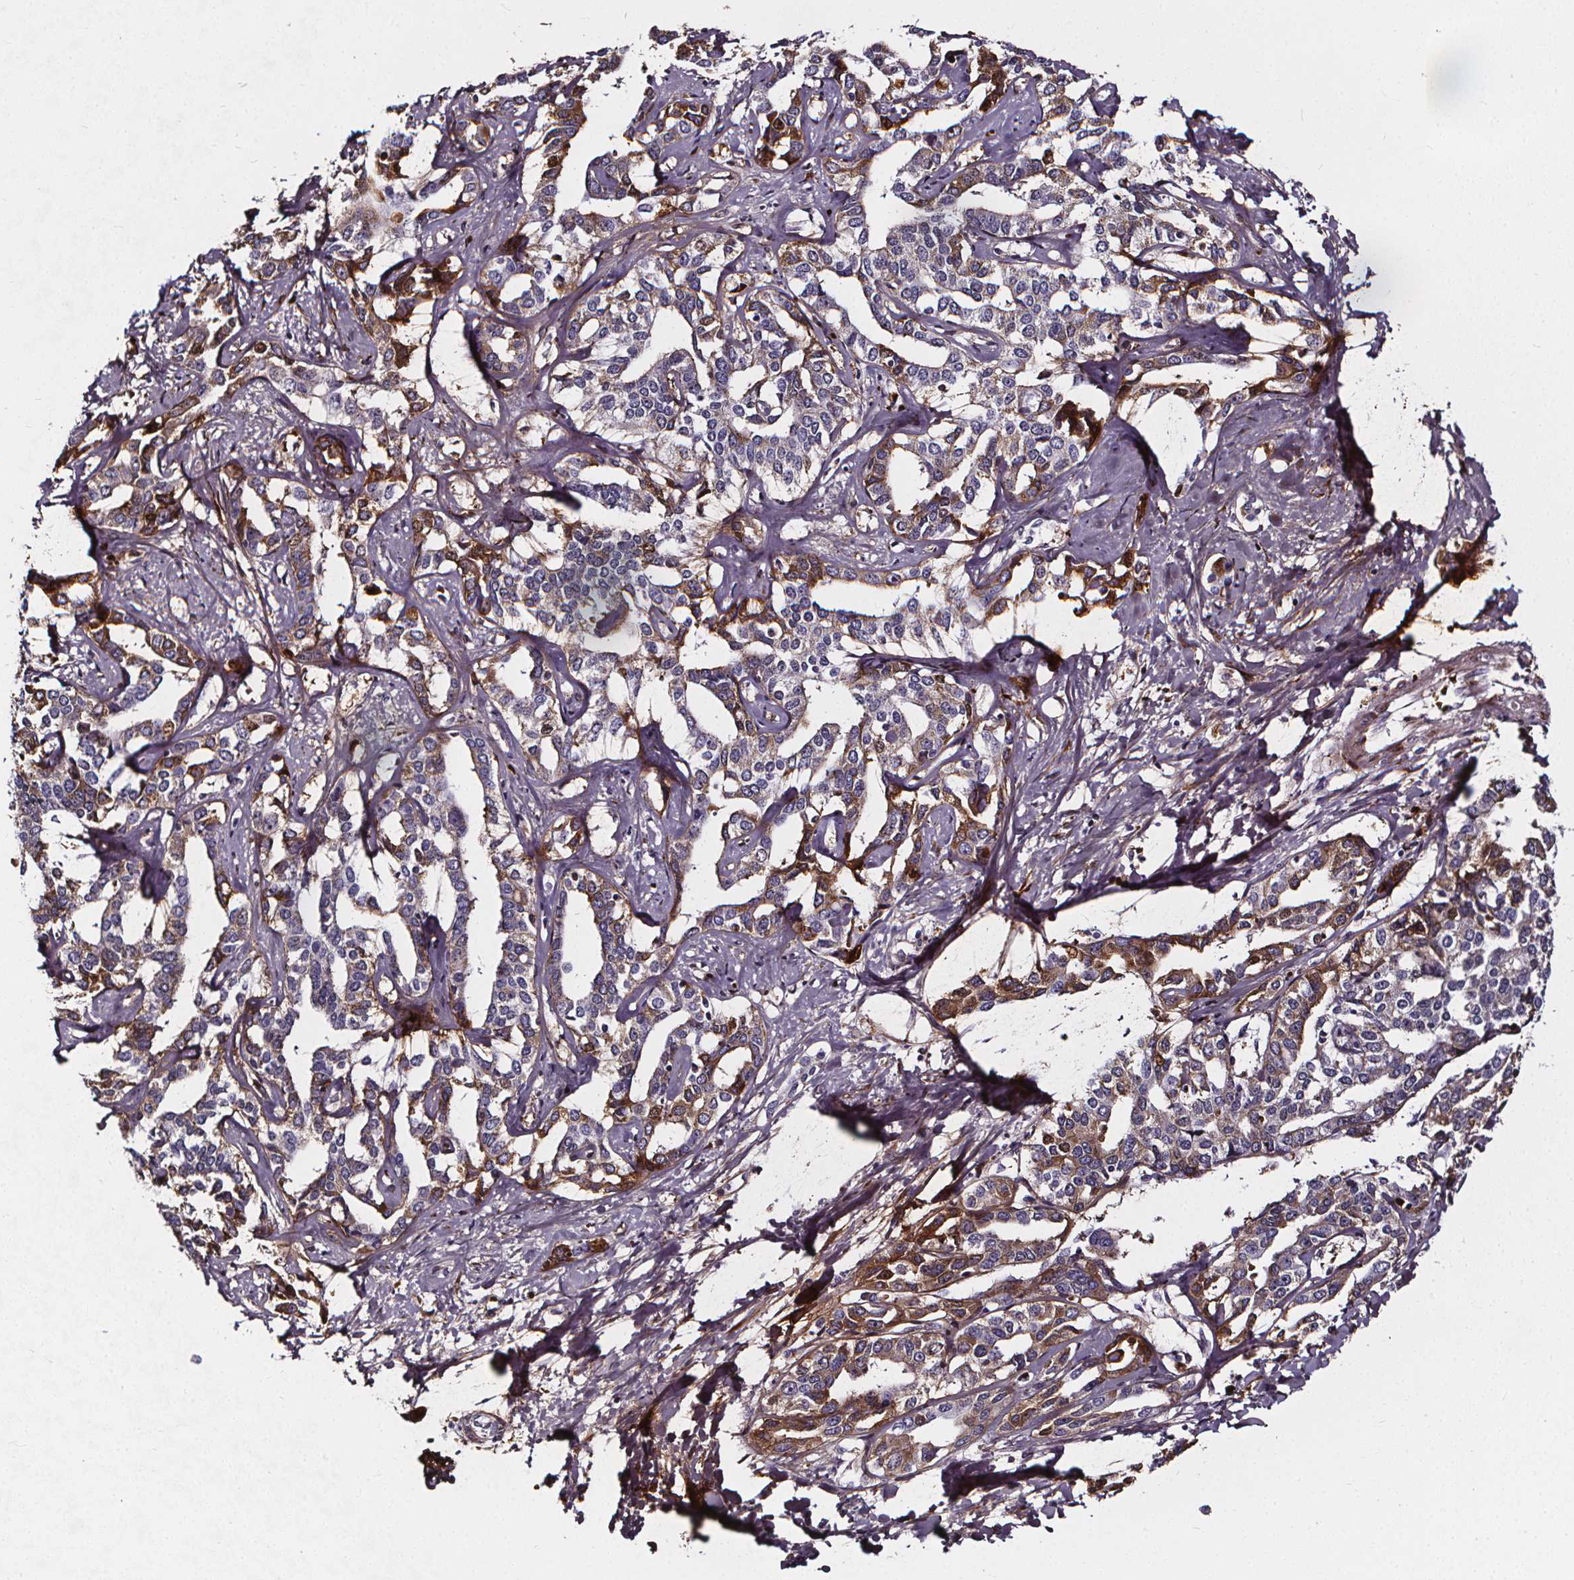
{"staining": {"intensity": "moderate", "quantity": "<25%", "location": "cytoplasmic/membranous"}, "tissue": "liver cancer", "cell_type": "Tumor cells", "image_type": "cancer", "snomed": [{"axis": "morphology", "description": "Cholangiocarcinoma"}, {"axis": "topography", "description": "Liver"}], "caption": "A low amount of moderate cytoplasmic/membranous expression is present in about <25% of tumor cells in liver cholangiocarcinoma tissue.", "gene": "AEBP1", "patient": {"sex": "male", "age": 59}}